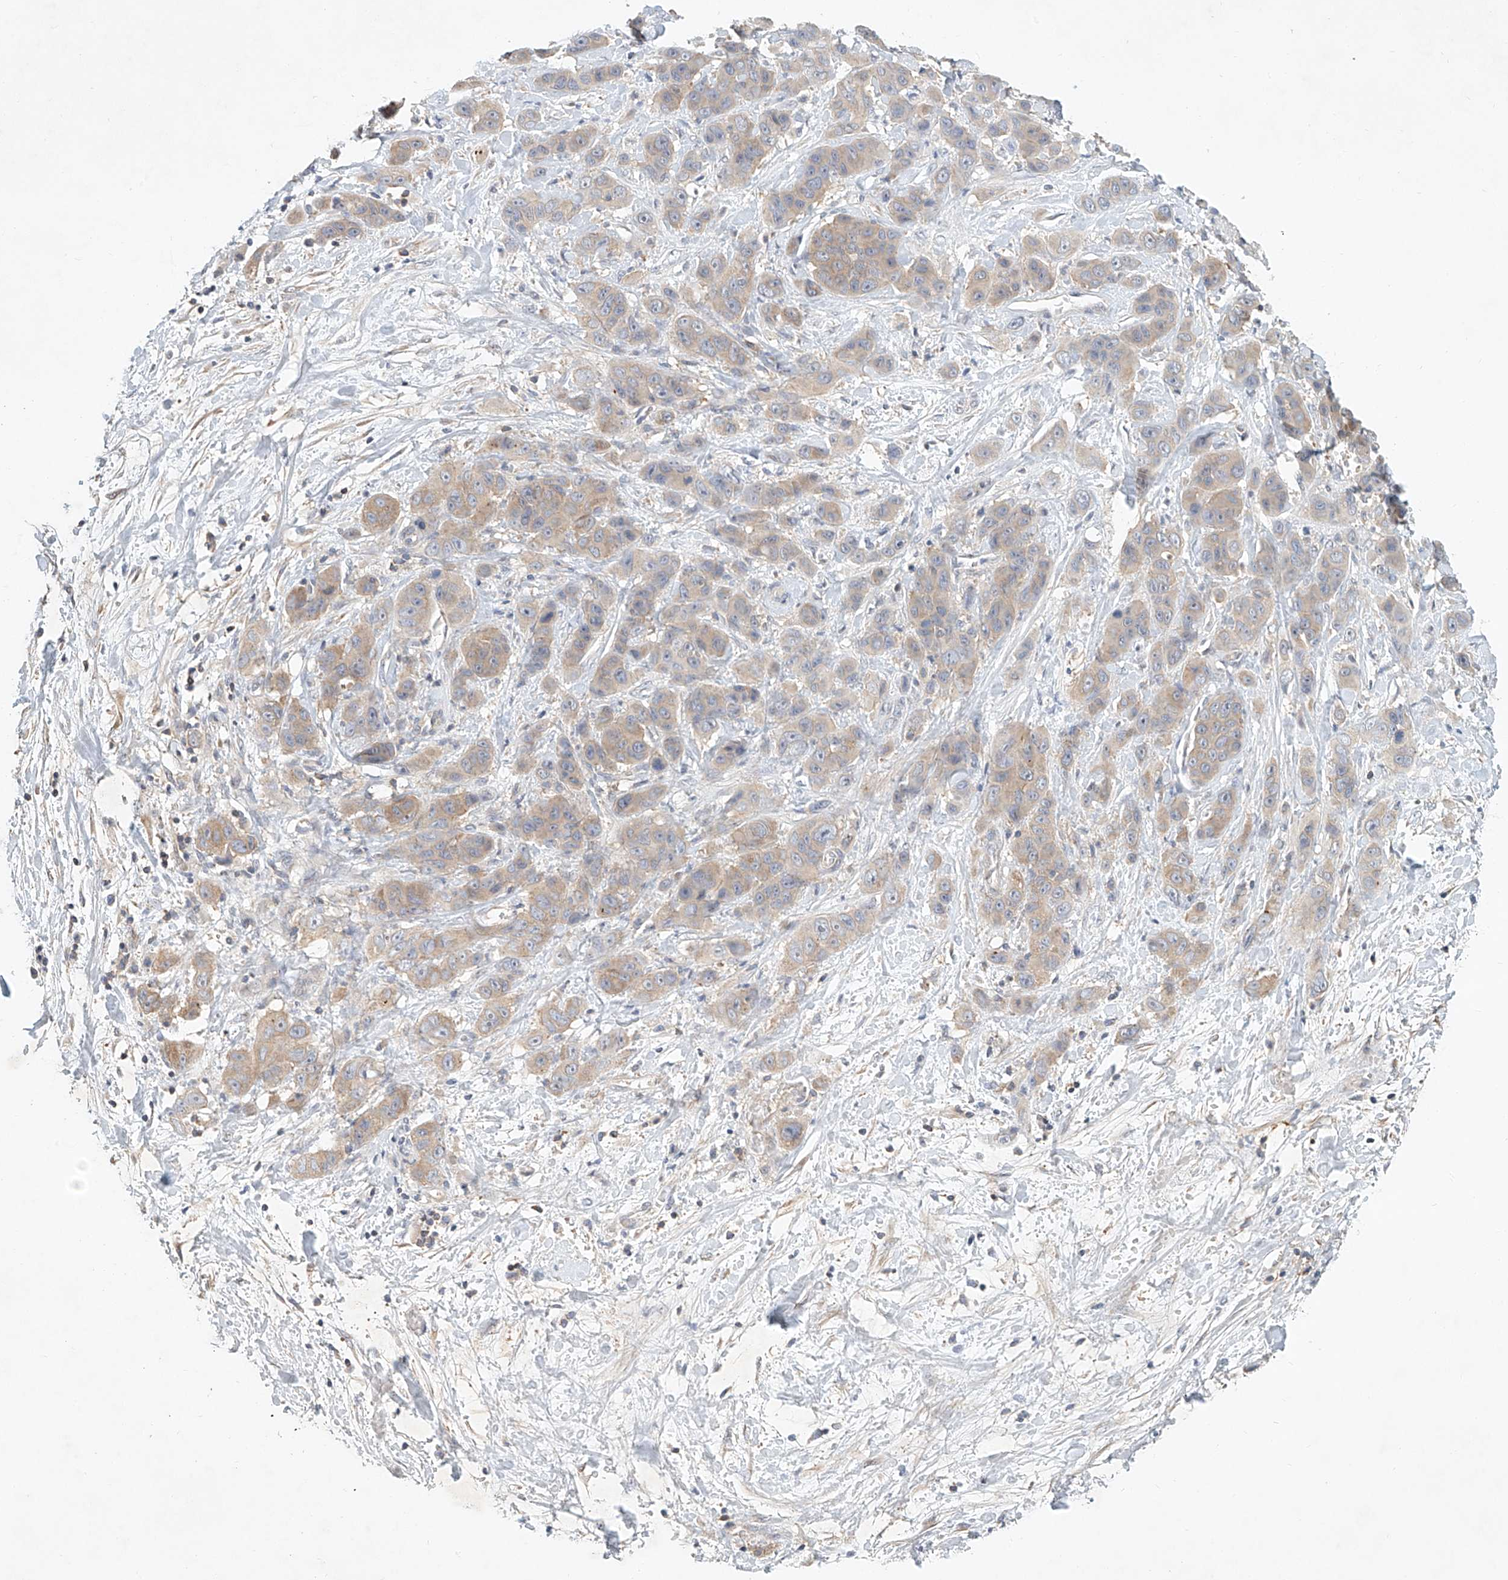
{"staining": {"intensity": "moderate", "quantity": ">75%", "location": "cytoplasmic/membranous"}, "tissue": "liver cancer", "cell_type": "Tumor cells", "image_type": "cancer", "snomed": [{"axis": "morphology", "description": "Cholangiocarcinoma"}, {"axis": "topography", "description": "Liver"}], "caption": "A brown stain shows moderate cytoplasmic/membranous positivity of a protein in human liver cholangiocarcinoma tumor cells. The protein is shown in brown color, while the nuclei are stained blue.", "gene": "CARMIL1", "patient": {"sex": "female", "age": 52}}